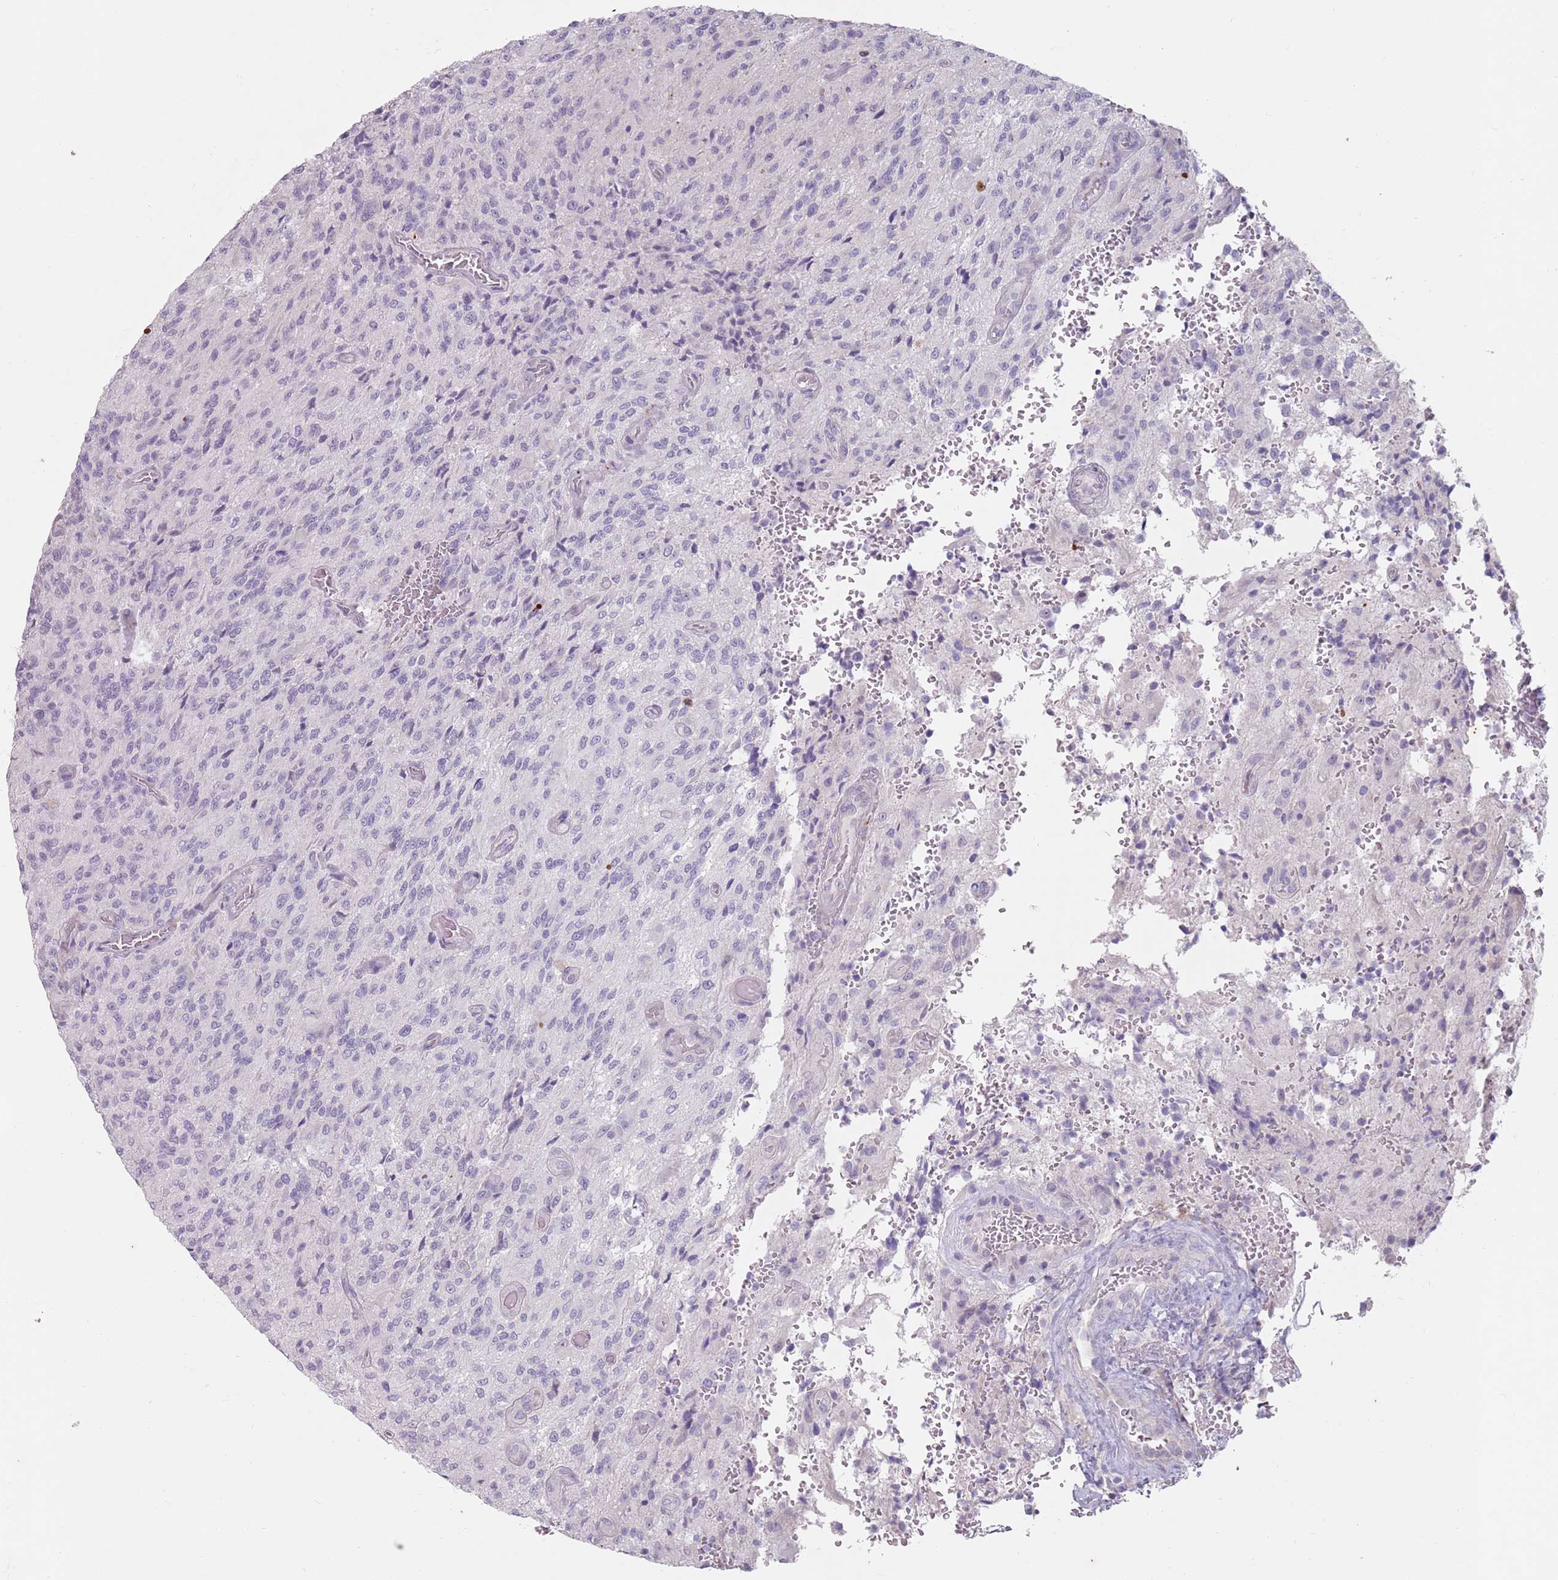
{"staining": {"intensity": "negative", "quantity": "none", "location": "none"}, "tissue": "glioma", "cell_type": "Tumor cells", "image_type": "cancer", "snomed": [{"axis": "morphology", "description": "Normal tissue, NOS"}, {"axis": "morphology", "description": "Glioma, malignant, High grade"}, {"axis": "topography", "description": "Cerebral cortex"}], "caption": "This is an IHC micrograph of human malignant glioma (high-grade). There is no positivity in tumor cells.", "gene": "DXO", "patient": {"sex": "male", "age": 56}}